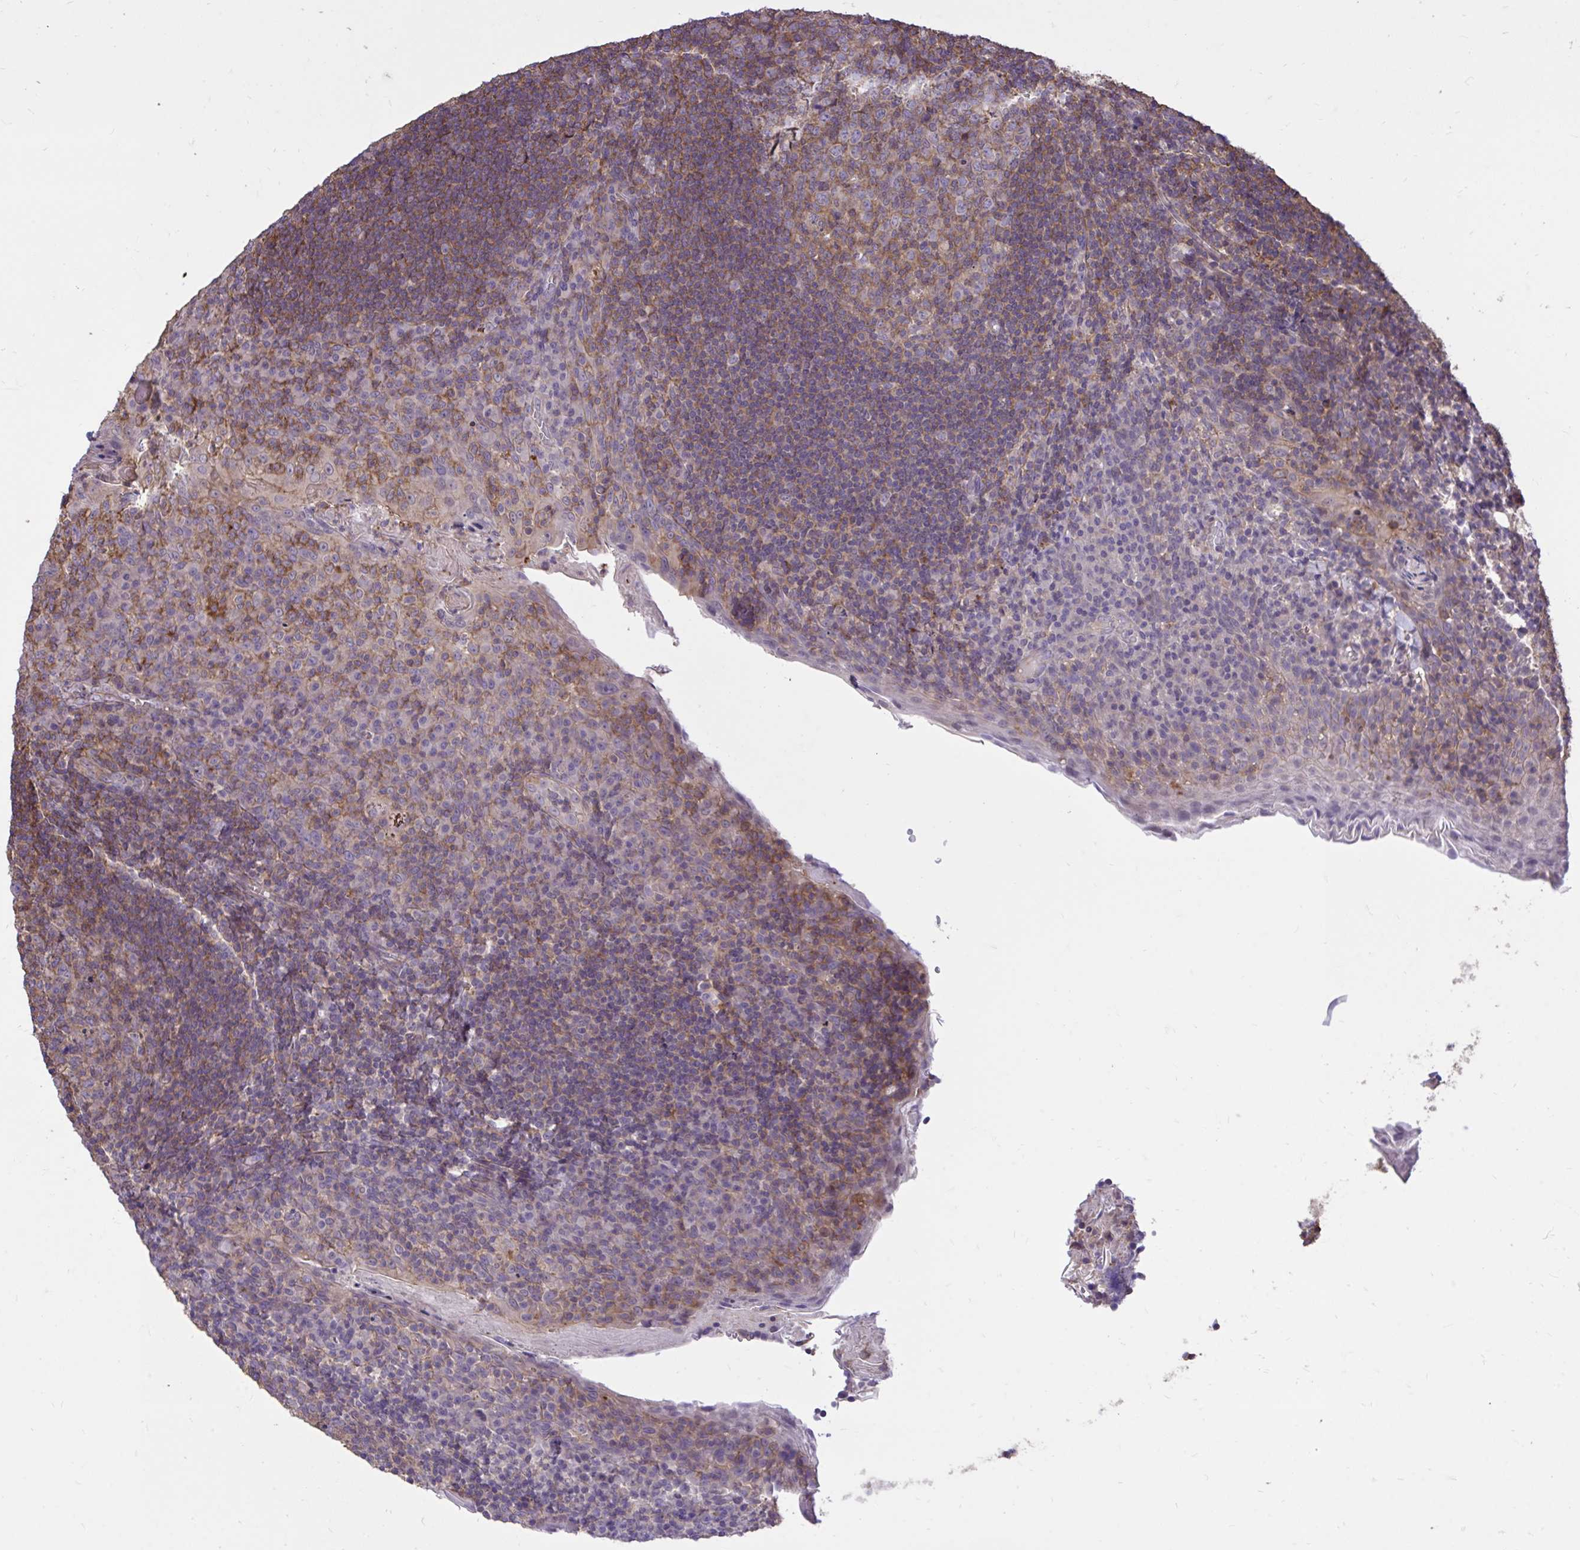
{"staining": {"intensity": "weak", "quantity": "25%-75%", "location": "cytoplasmic/membranous"}, "tissue": "tonsil", "cell_type": "Germinal center cells", "image_type": "normal", "snomed": [{"axis": "morphology", "description": "Normal tissue, NOS"}, {"axis": "topography", "description": "Tonsil"}], "caption": "Immunohistochemistry (DAB (3,3'-diaminobenzidine)) staining of unremarkable tonsil reveals weak cytoplasmic/membranous protein positivity in about 25%-75% of germinal center cells.", "gene": "IGFL2", "patient": {"sex": "male", "age": 17}}